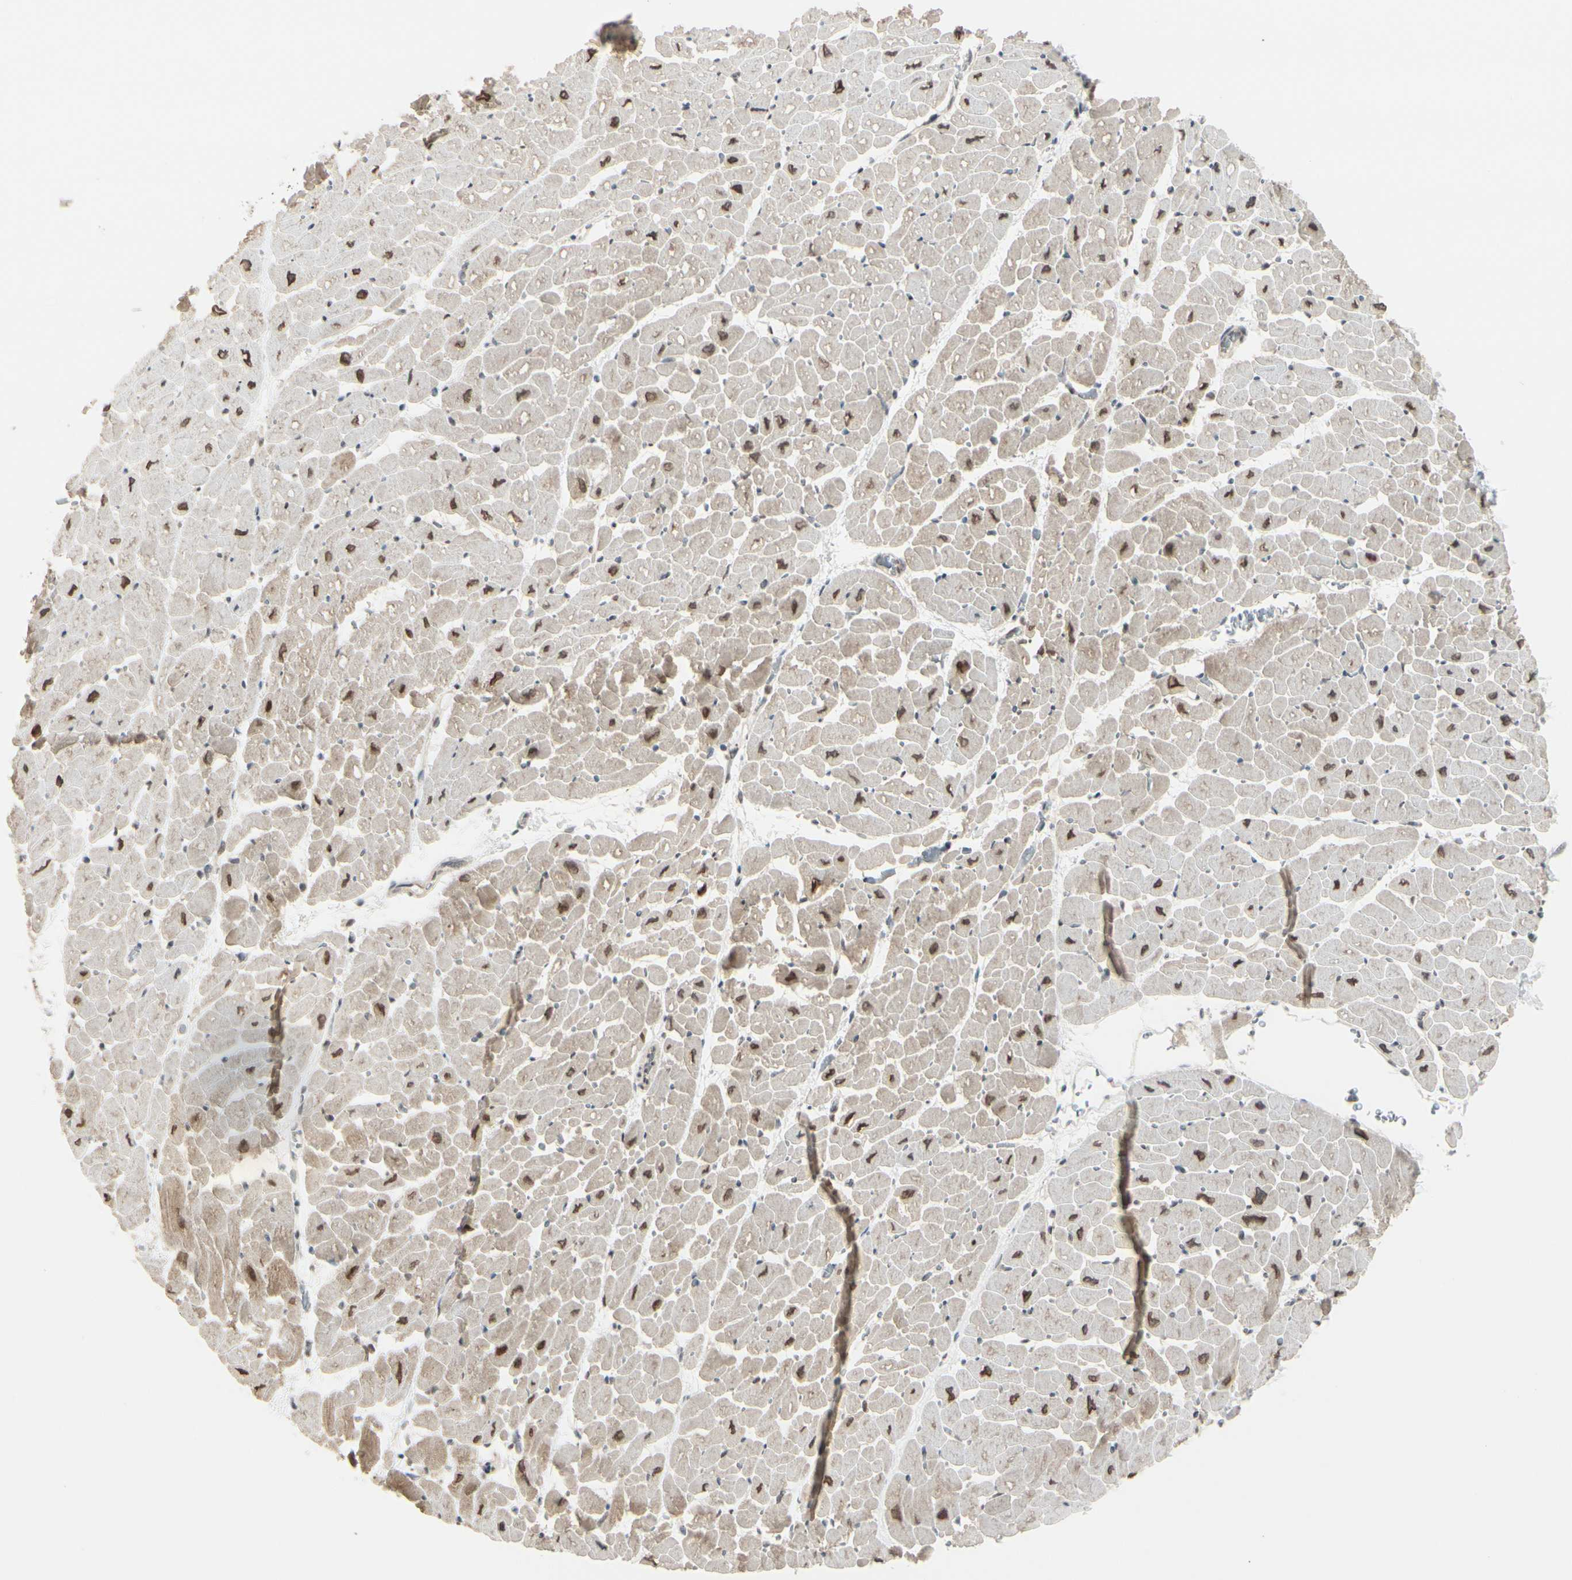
{"staining": {"intensity": "weak", "quantity": ">75%", "location": "cytoplasmic/membranous"}, "tissue": "heart muscle", "cell_type": "Cardiomyocytes", "image_type": "normal", "snomed": [{"axis": "morphology", "description": "Normal tissue, NOS"}, {"axis": "topography", "description": "Heart"}], "caption": "Unremarkable heart muscle shows weak cytoplasmic/membranous expression in about >75% of cardiomyocytes, visualized by immunohistochemistry.", "gene": "BRMS1", "patient": {"sex": "male", "age": 45}}